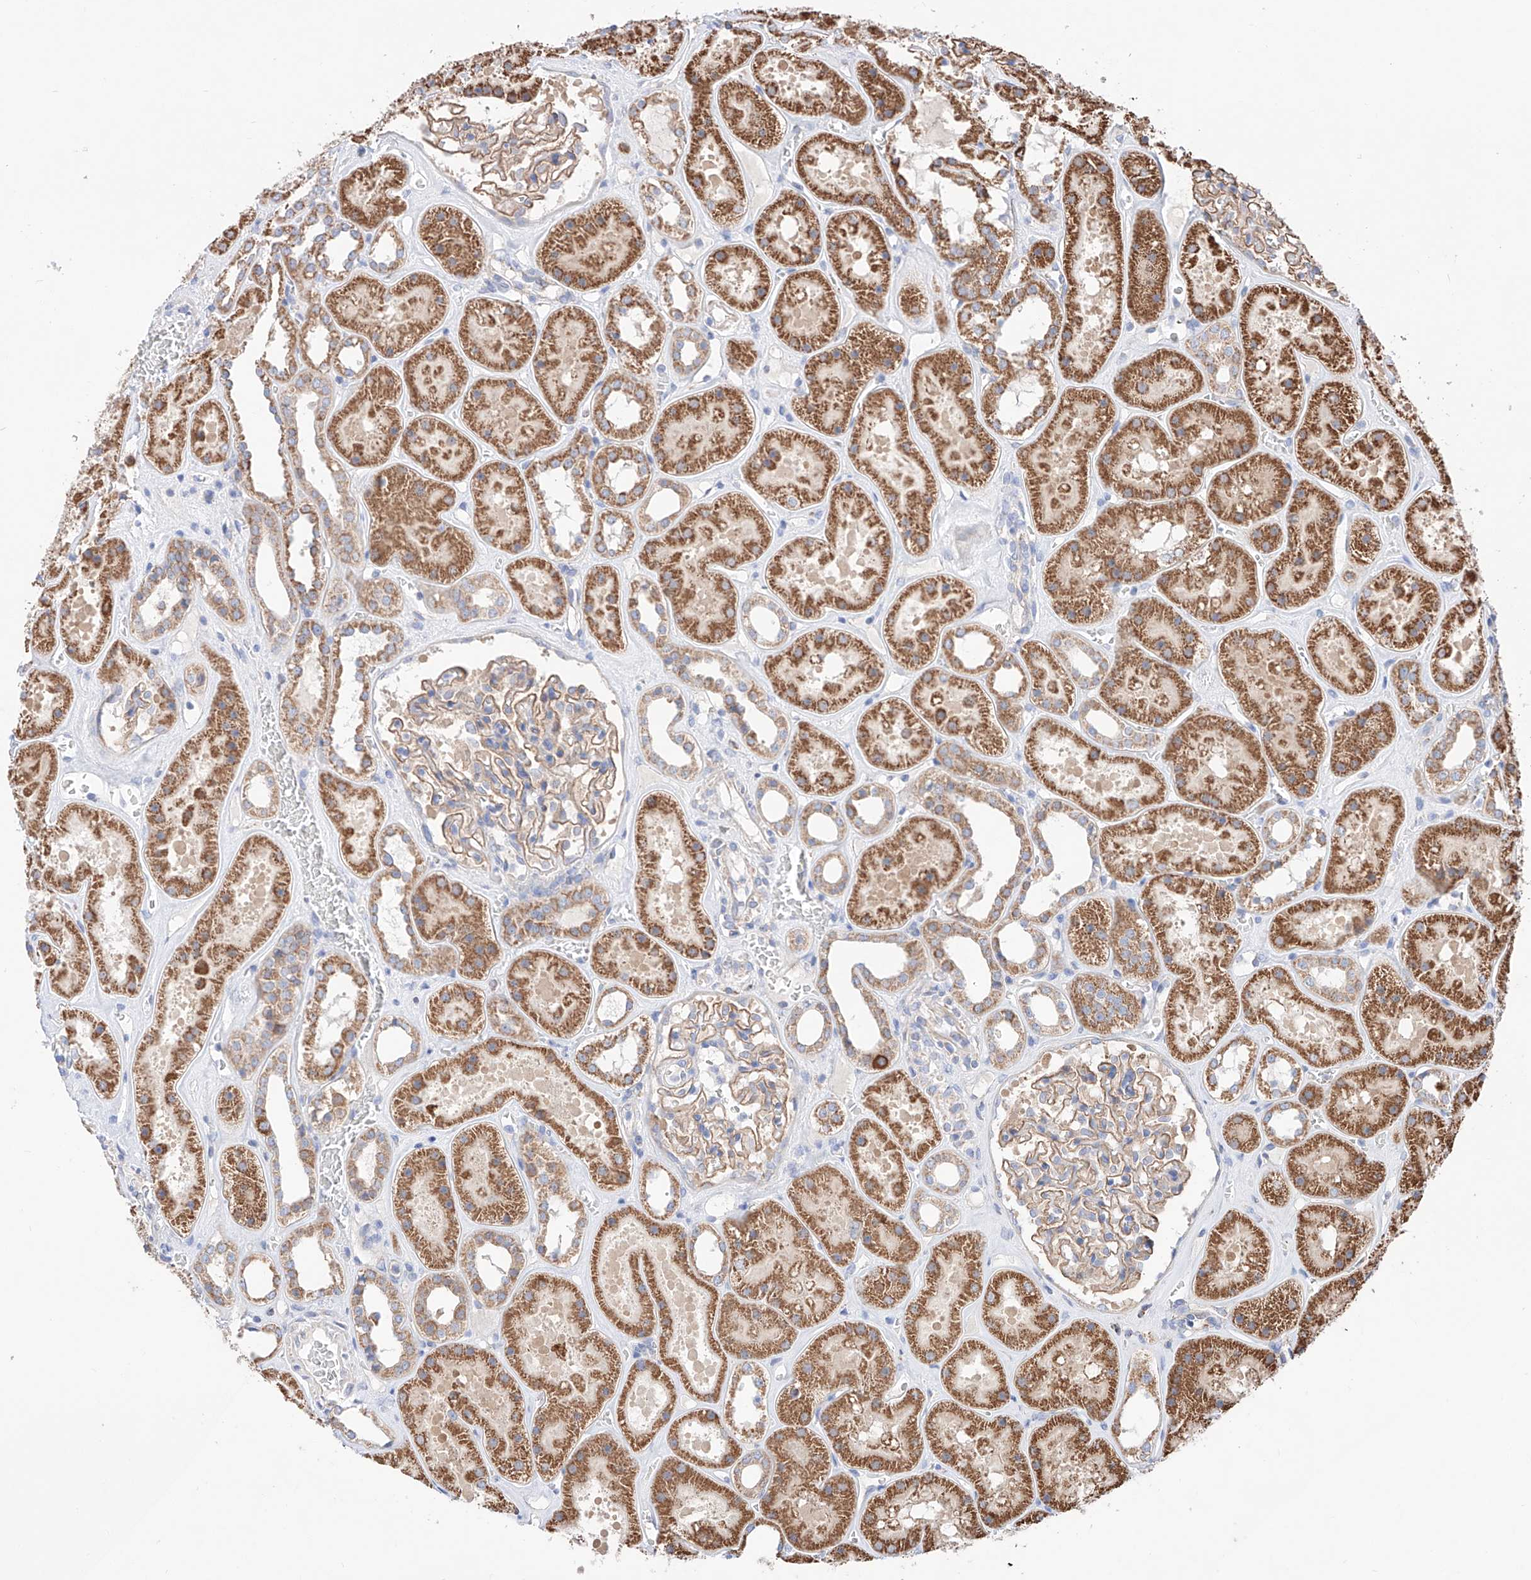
{"staining": {"intensity": "moderate", "quantity": "25%-75%", "location": "cytoplasmic/membranous"}, "tissue": "kidney", "cell_type": "Cells in glomeruli", "image_type": "normal", "snomed": [{"axis": "morphology", "description": "Normal tissue, NOS"}, {"axis": "topography", "description": "Kidney"}], "caption": "Immunohistochemistry histopathology image of normal human kidney stained for a protein (brown), which exhibits medium levels of moderate cytoplasmic/membranous positivity in approximately 25%-75% of cells in glomeruli.", "gene": "KTI12", "patient": {"sex": "female", "age": 41}}